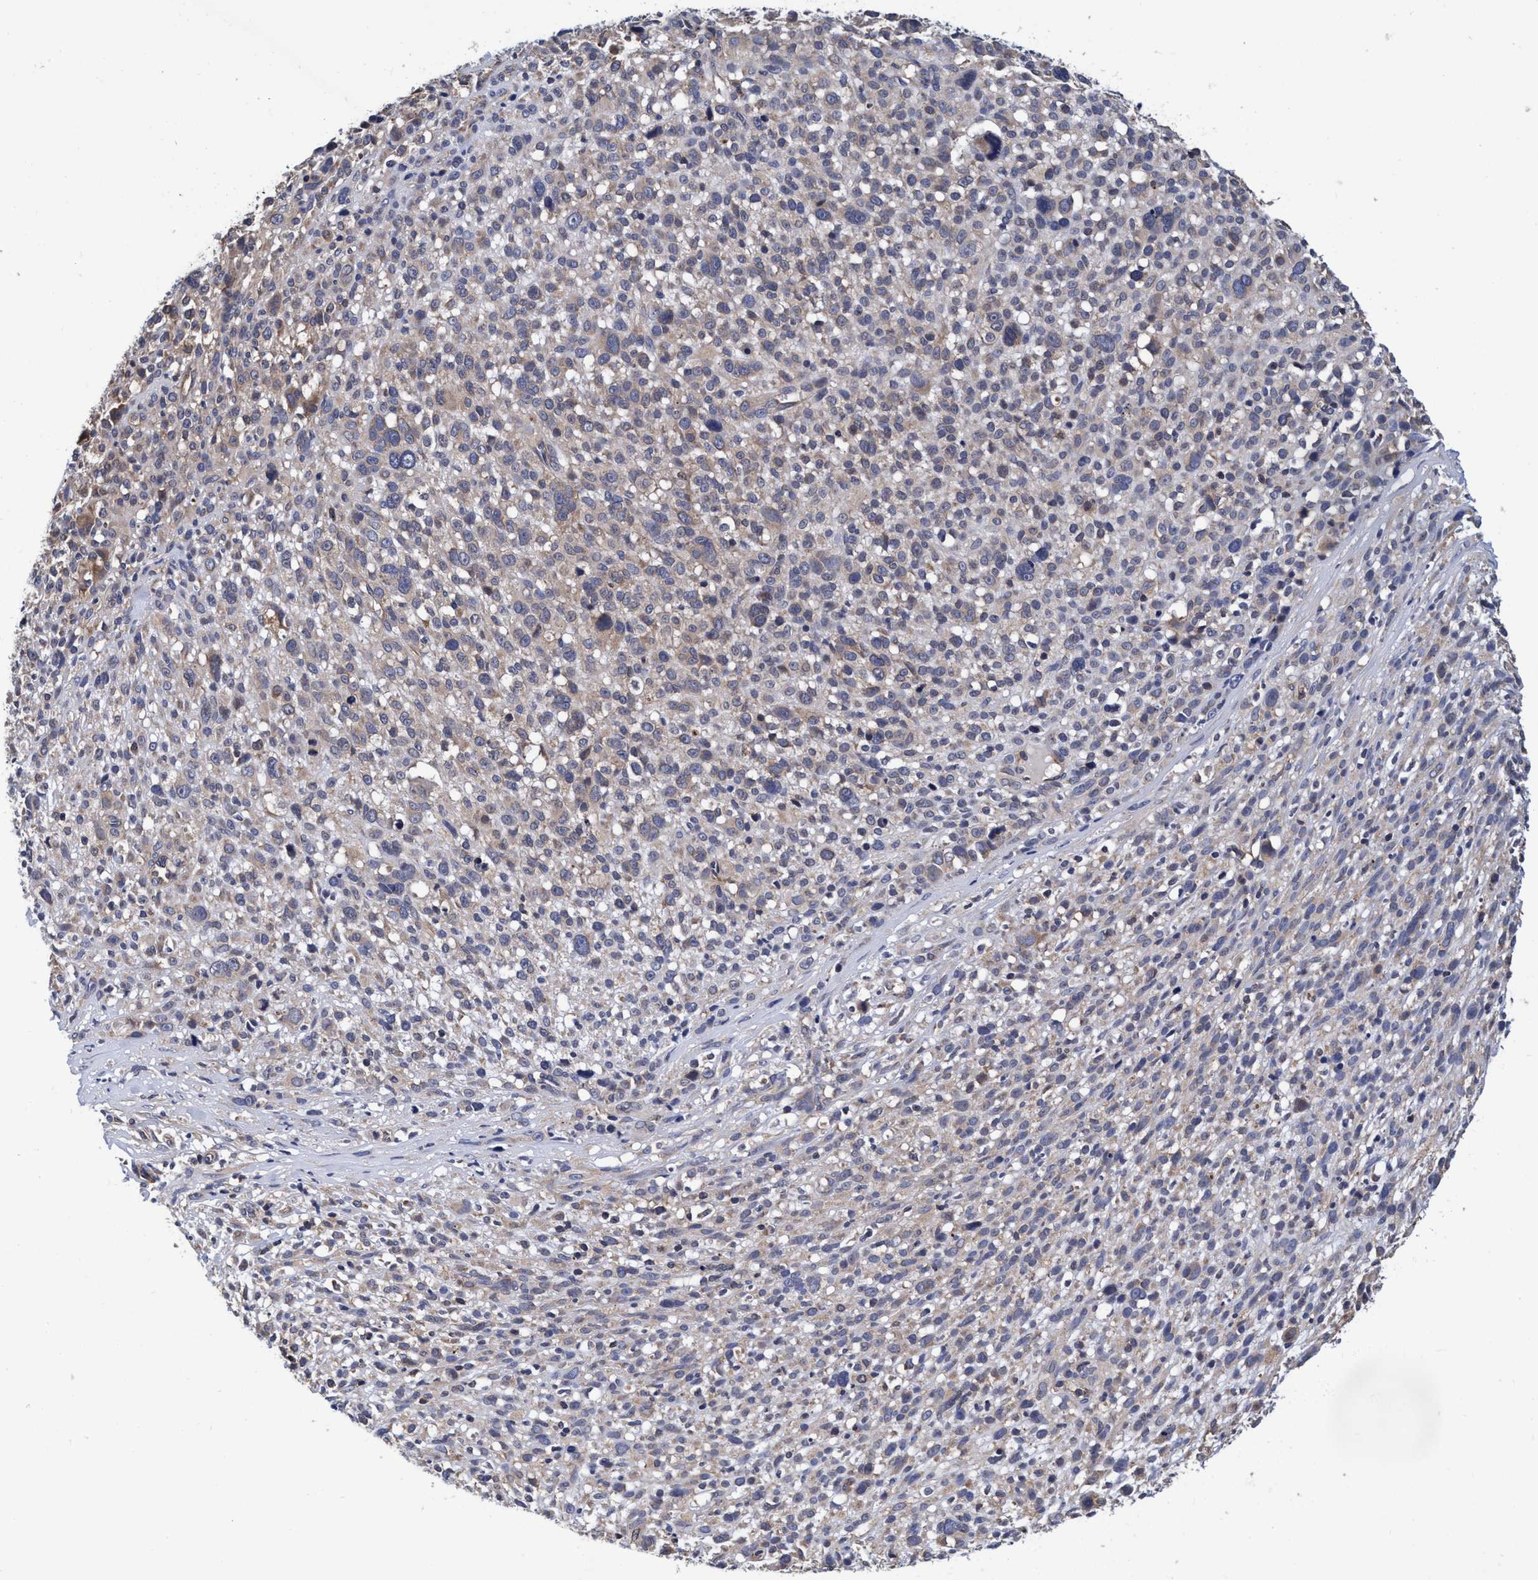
{"staining": {"intensity": "weak", "quantity": "25%-75%", "location": "cytoplasmic/membranous"}, "tissue": "melanoma", "cell_type": "Tumor cells", "image_type": "cancer", "snomed": [{"axis": "morphology", "description": "Malignant melanoma, NOS"}, {"axis": "topography", "description": "Skin"}], "caption": "Immunohistochemistry (IHC) photomicrograph of neoplastic tissue: human malignant melanoma stained using immunohistochemistry reveals low levels of weak protein expression localized specifically in the cytoplasmic/membranous of tumor cells, appearing as a cytoplasmic/membranous brown color.", "gene": "CALCOCO2", "patient": {"sex": "female", "age": 55}}